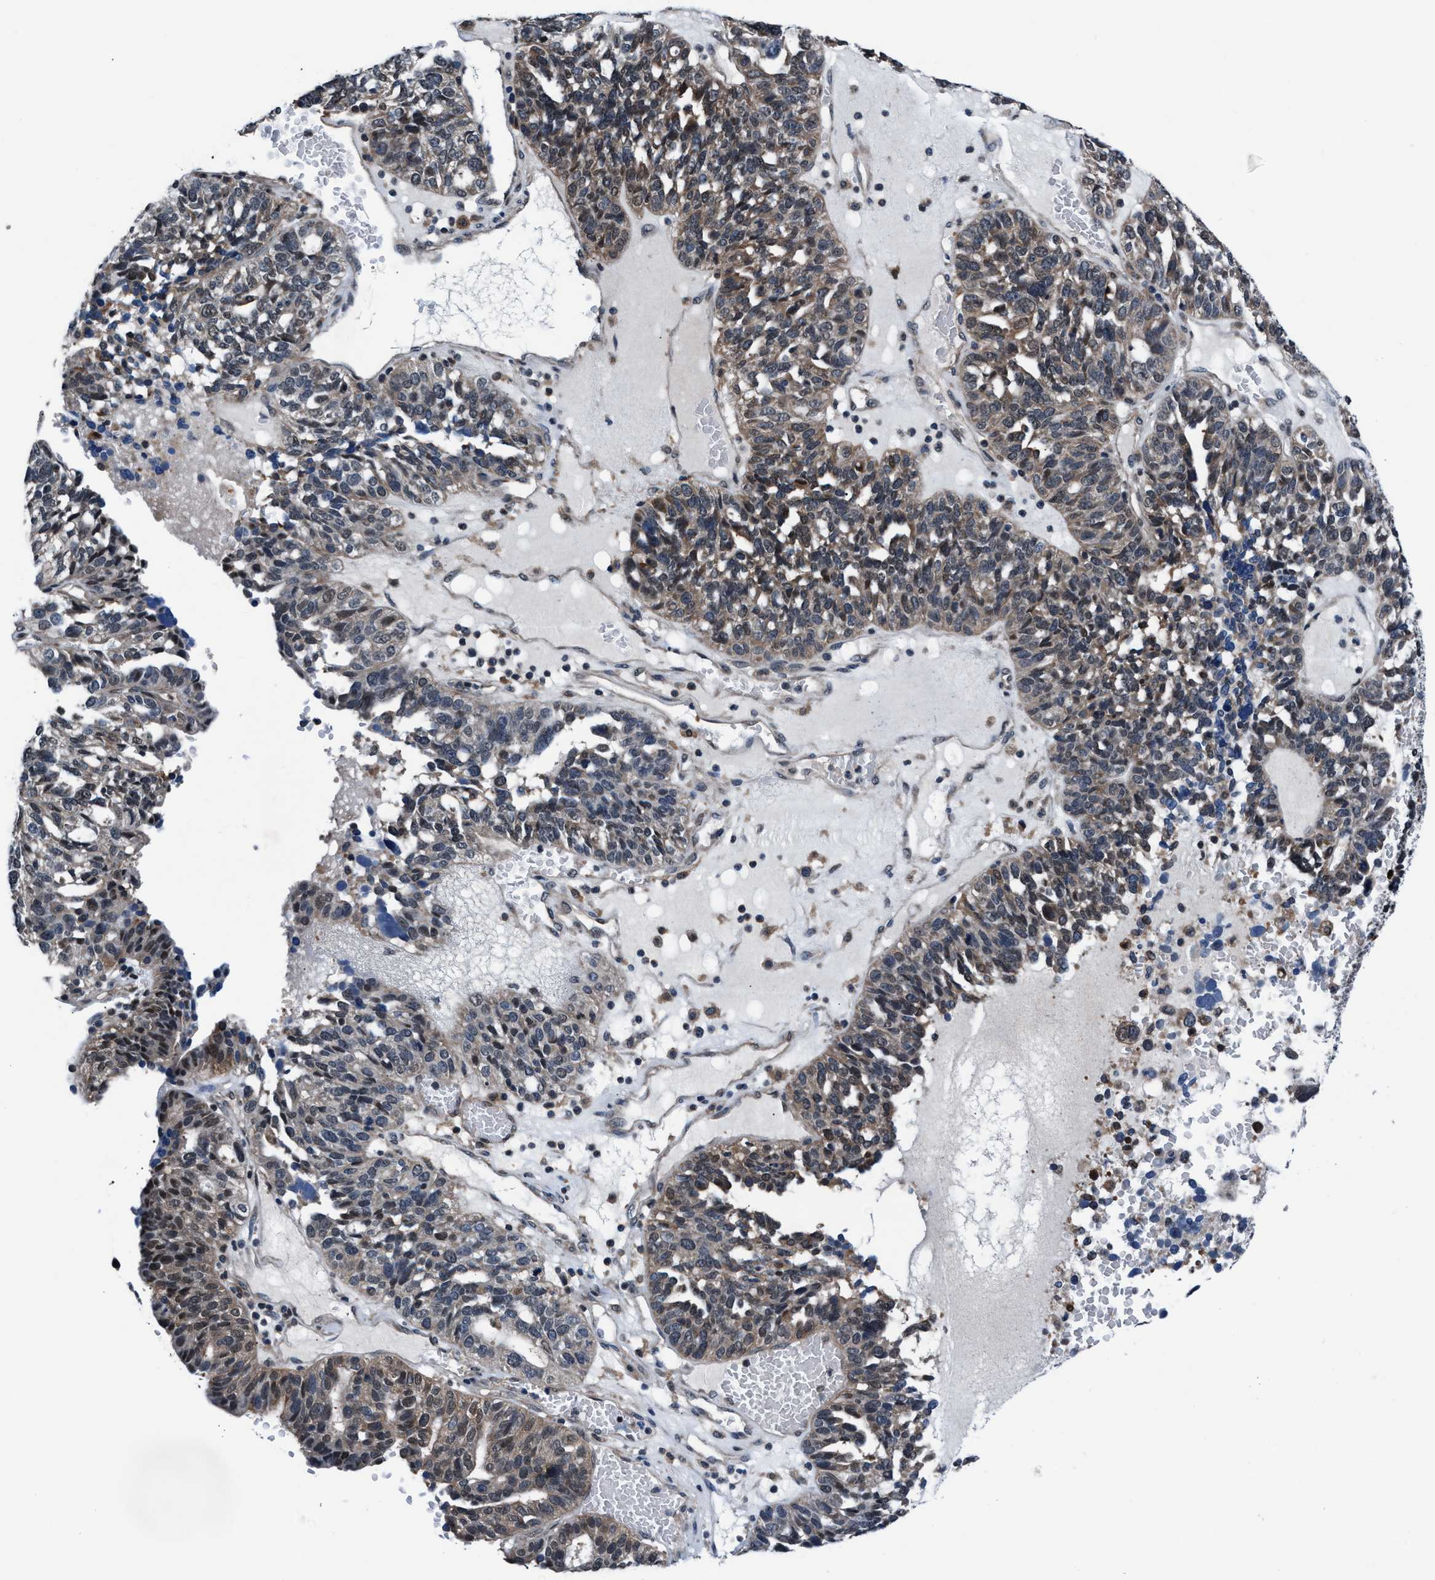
{"staining": {"intensity": "weak", "quantity": "25%-75%", "location": "cytoplasmic/membranous"}, "tissue": "ovarian cancer", "cell_type": "Tumor cells", "image_type": "cancer", "snomed": [{"axis": "morphology", "description": "Cystadenocarcinoma, serous, NOS"}, {"axis": "topography", "description": "Ovary"}], "caption": "A histopathology image of ovarian serous cystadenocarcinoma stained for a protein exhibits weak cytoplasmic/membranous brown staining in tumor cells.", "gene": "PRPSAP2", "patient": {"sex": "female", "age": 59}}